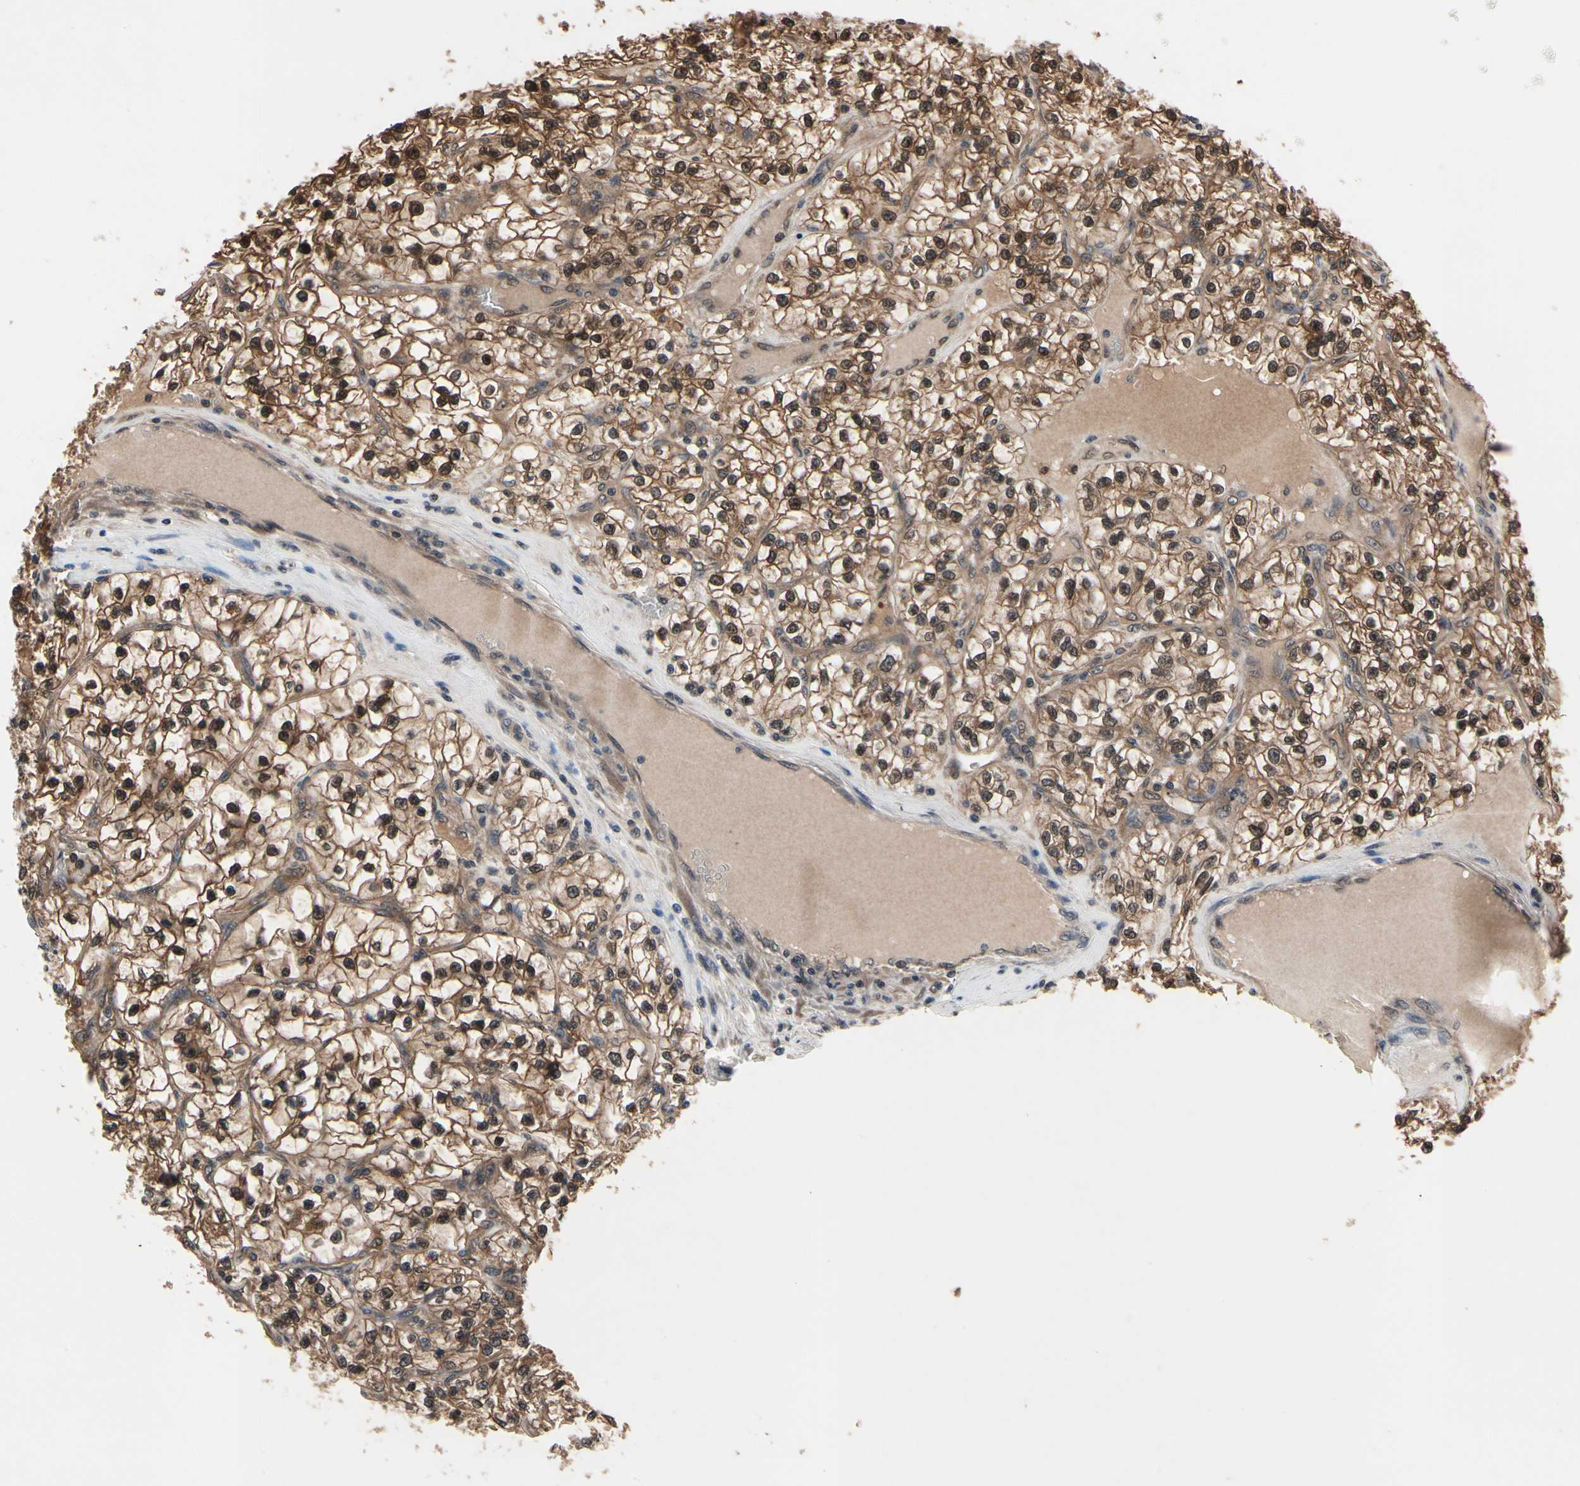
{"staining": {"intensity": "moderate", "quantity": ">75%", "location": "cytoplasmic/membranous,nuclear"}, "tissue": "renal cancer", "cell_type": "Tumor cells", "image_type": "cancer", "snomed": [{"axis": "morphology", "description": "Adenocarcinoma, NOS"}, {"axis": "topography", "description": "Kidney"}], "caption": "DAB (3,3'-diaminobenzidine) immunohistochemical staining of renal cancer demonstrates moderate cytoplasmic/membranous and nuclear protein staining in approximately >75% of tumor cells.", "gene": "PRDX6", "patient": {"sex": "female", "age": 57}}